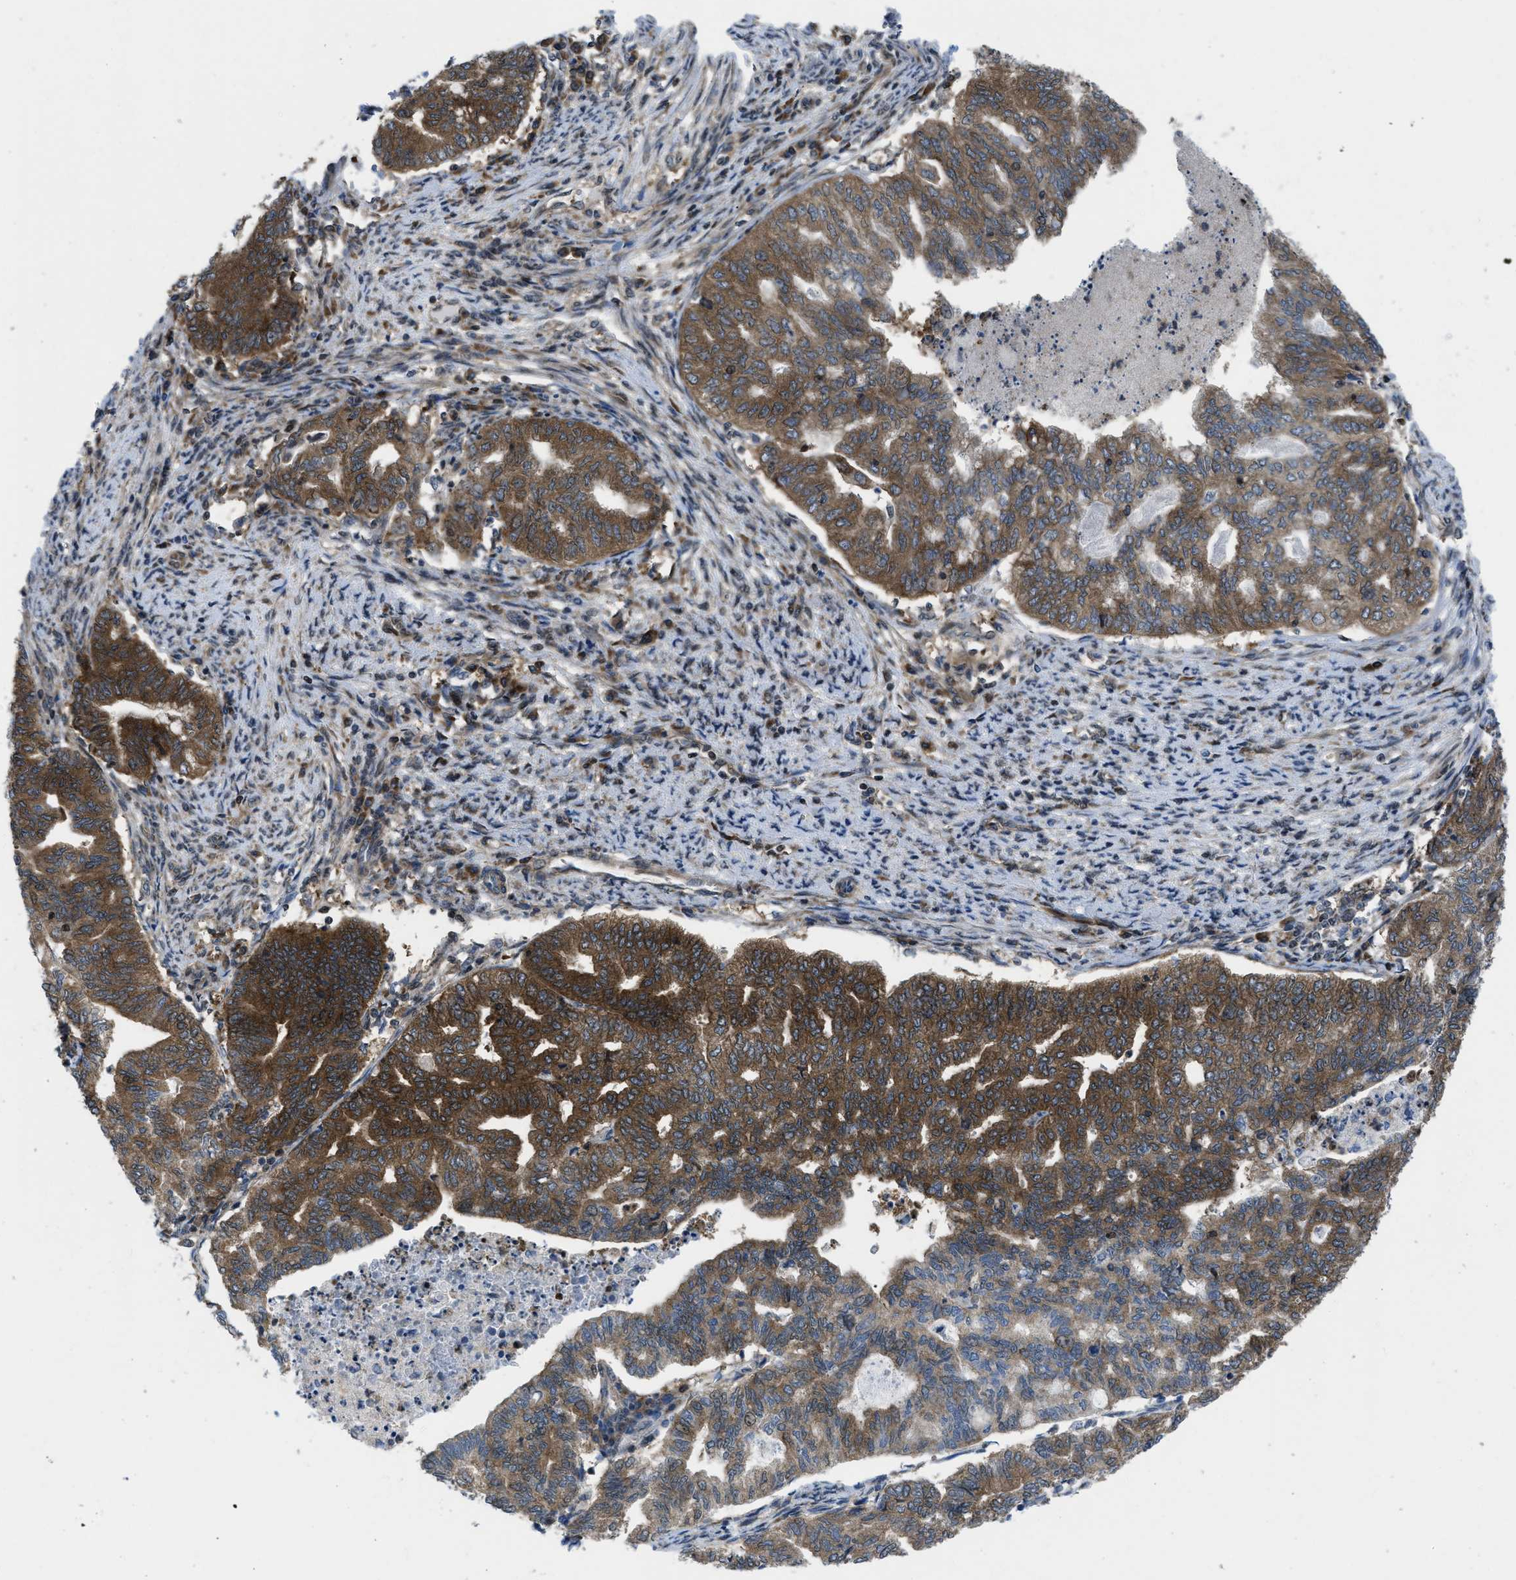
{"staining": {"intensity": "strong", "quantity": ">75%", "location": "cytoplasmic/membranous"}, "tissue": "endometrial cancer", "cell_type": "Tumor cells", "image_type": "cancer", "snomed": [{"axis": "morphology", "description": "Adenocarcinoma, NOS"}, {"axis": "topography", "description": "Endometrium"}], "caption": "Endometrial cancer stained with DAB (3,3'-diaminobenzidine) immunohistochemistry reveals high levels of strong cytoplasmic/membranous staining in about >75% of tumor cells.", "gene": "PPP2CB", "patient": {"sex": "female", "age": 79}}